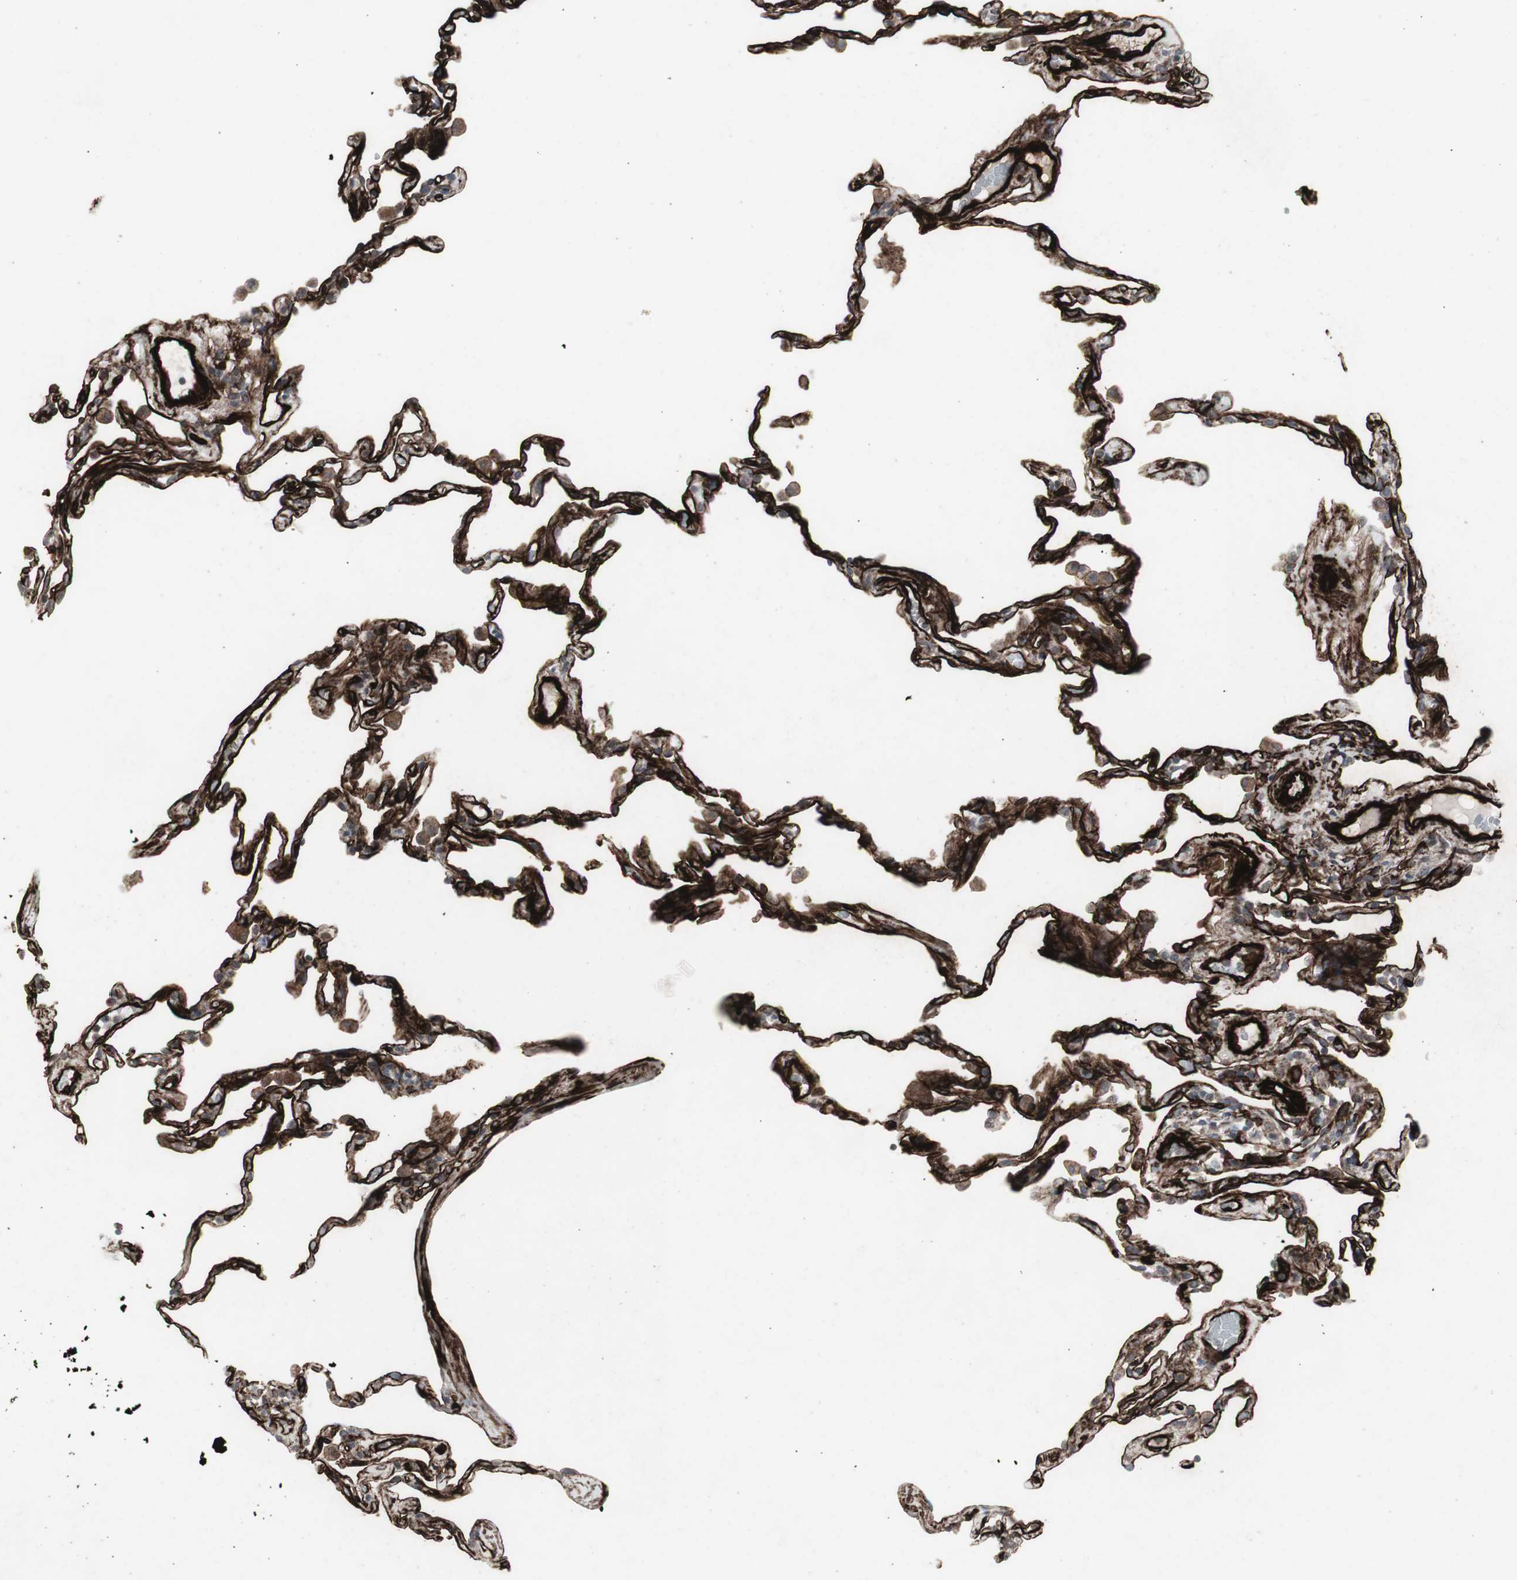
{"staining": {"intensity": "strong", "quantity": ">75%", "location": "cytoplasmic/membranous"}, "tissue": "lung", "cell_type": "Alveolar cells", "image_type": "normal", "snomed": [{"axis": "morphology", "description": "Normal tissue, NOS"}, {"axis": "topography", "description": "Lung"}], "caption": "An immunohistochemistry (IHC) image of normal tissue is shown. Protein staining in brown shows strong cytoplasmic/membranous positivity in lung within alveolar cells. Using DAB (brown) and hematoxylin (blue) stains, captured at high magnification using brightfield microscopy.", "gene": "PDGFA", "patient": {"sex": "male", "age": 59}}